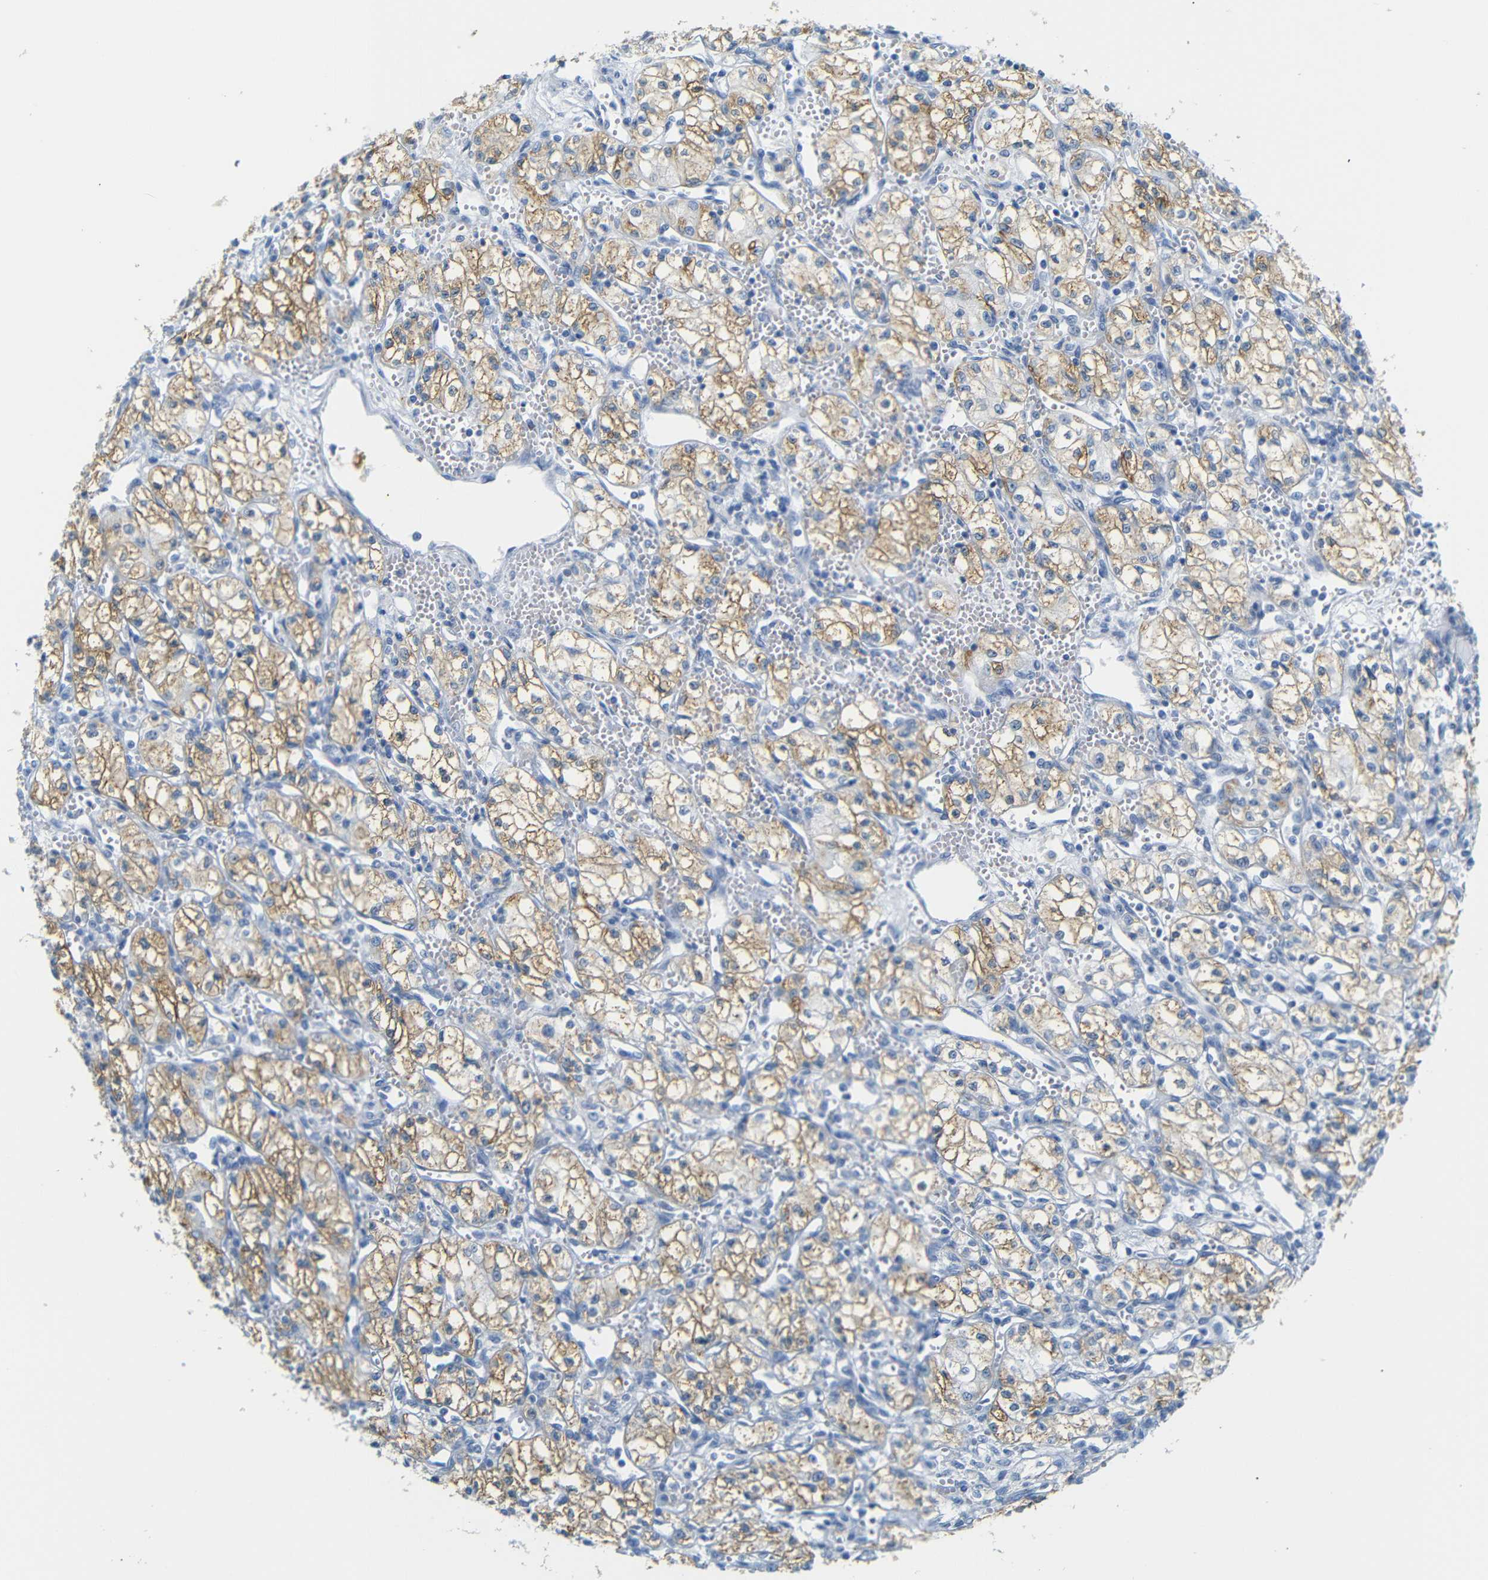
{"staining": {"intensity": "moderate", "quantity": "25%-75%", "location": "cytoplasmic/membranous"}, "tissue": "renal cancer", "cell_type": "Tumor cells", "image_type": "cancer", "snomed": [{"axis": "morphology", "description": "Normal tissue, NOS"}, {"axis": "morphology", "description": "Adenocarcinoma, NOS"}, {"axis": "topography", "description": "Kidney"}], "caption": "High-magnification brightfield microscopy of adenocarcinoma (renal) stained with DAB (3,3'-diaminobenzidine) (brown) and counterstained with hematoxylin (blue). tumor cells exhibit moderate cytoplasmic/membranous expression is appreciated in approximately25%-75% of cells. Using DAB (brown) and hematoxylin (blue) stains, captured at high magnification using brightfield microscopy.", "gene": "FCRL1", "patient": {"sex": "male", "age": 59}}